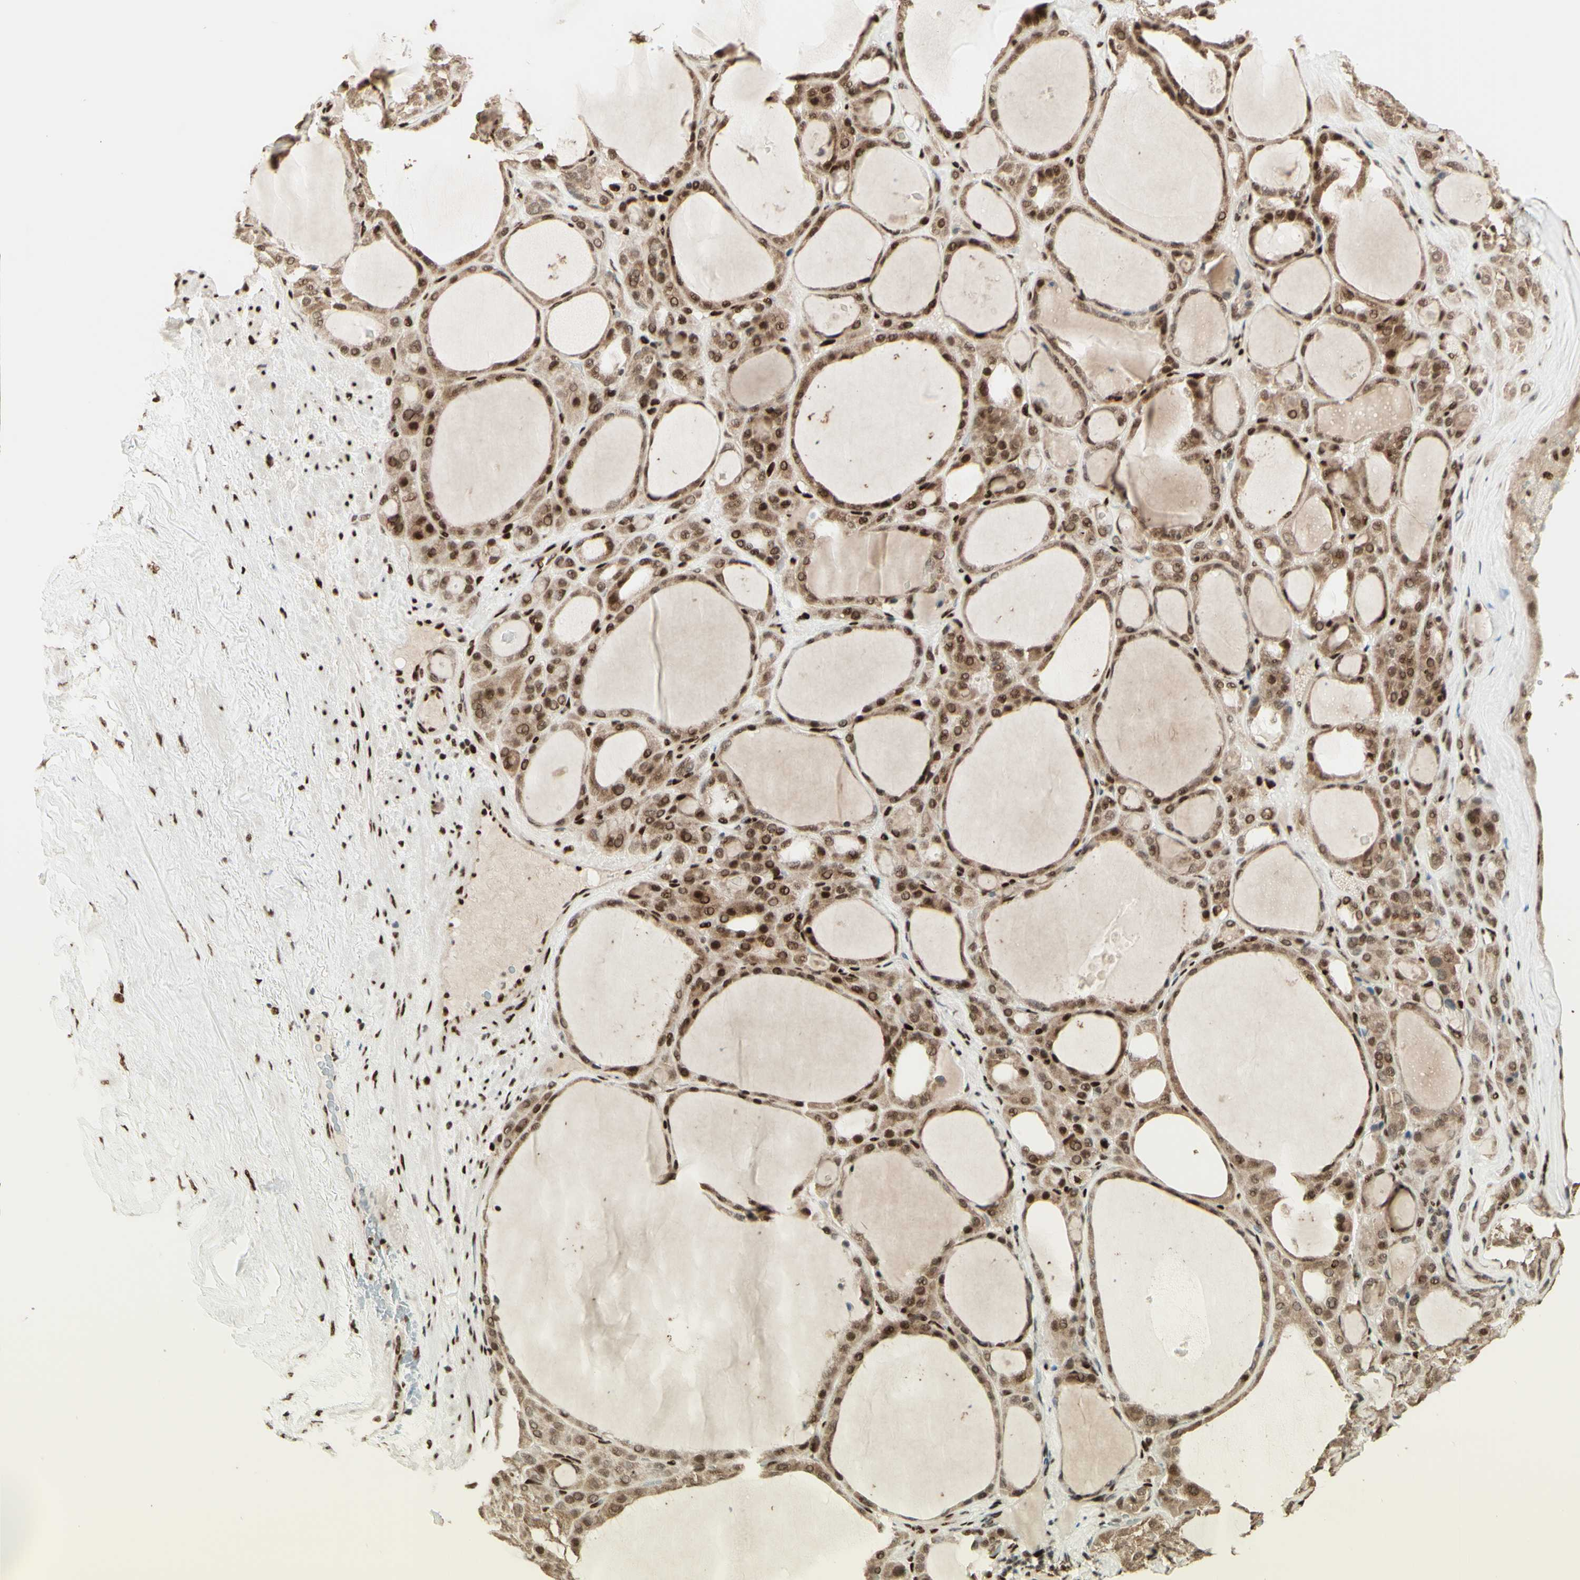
{"staining": {"intensity": "moderate", "quantity": ">75%", "location": "nuclear"}, "tissue": "thyroid gland", "cell_type": "Glandular cells", "image_type": "normal", "snomed": [{"axis": "morphology", "description": "Normal tissue, NOS"}, {"axis": "morphology", "description": "Carcinoma, NOS"}, {"axis": "topography", "description": "Thyroid gland"}], "caption": "Thyroid gland stained with IHC exhibits moderate nuclear positivity in approximately >75% of glandular cells.", "gene": "NR3C1", "patient": {"sex": "female", "age": 86}}